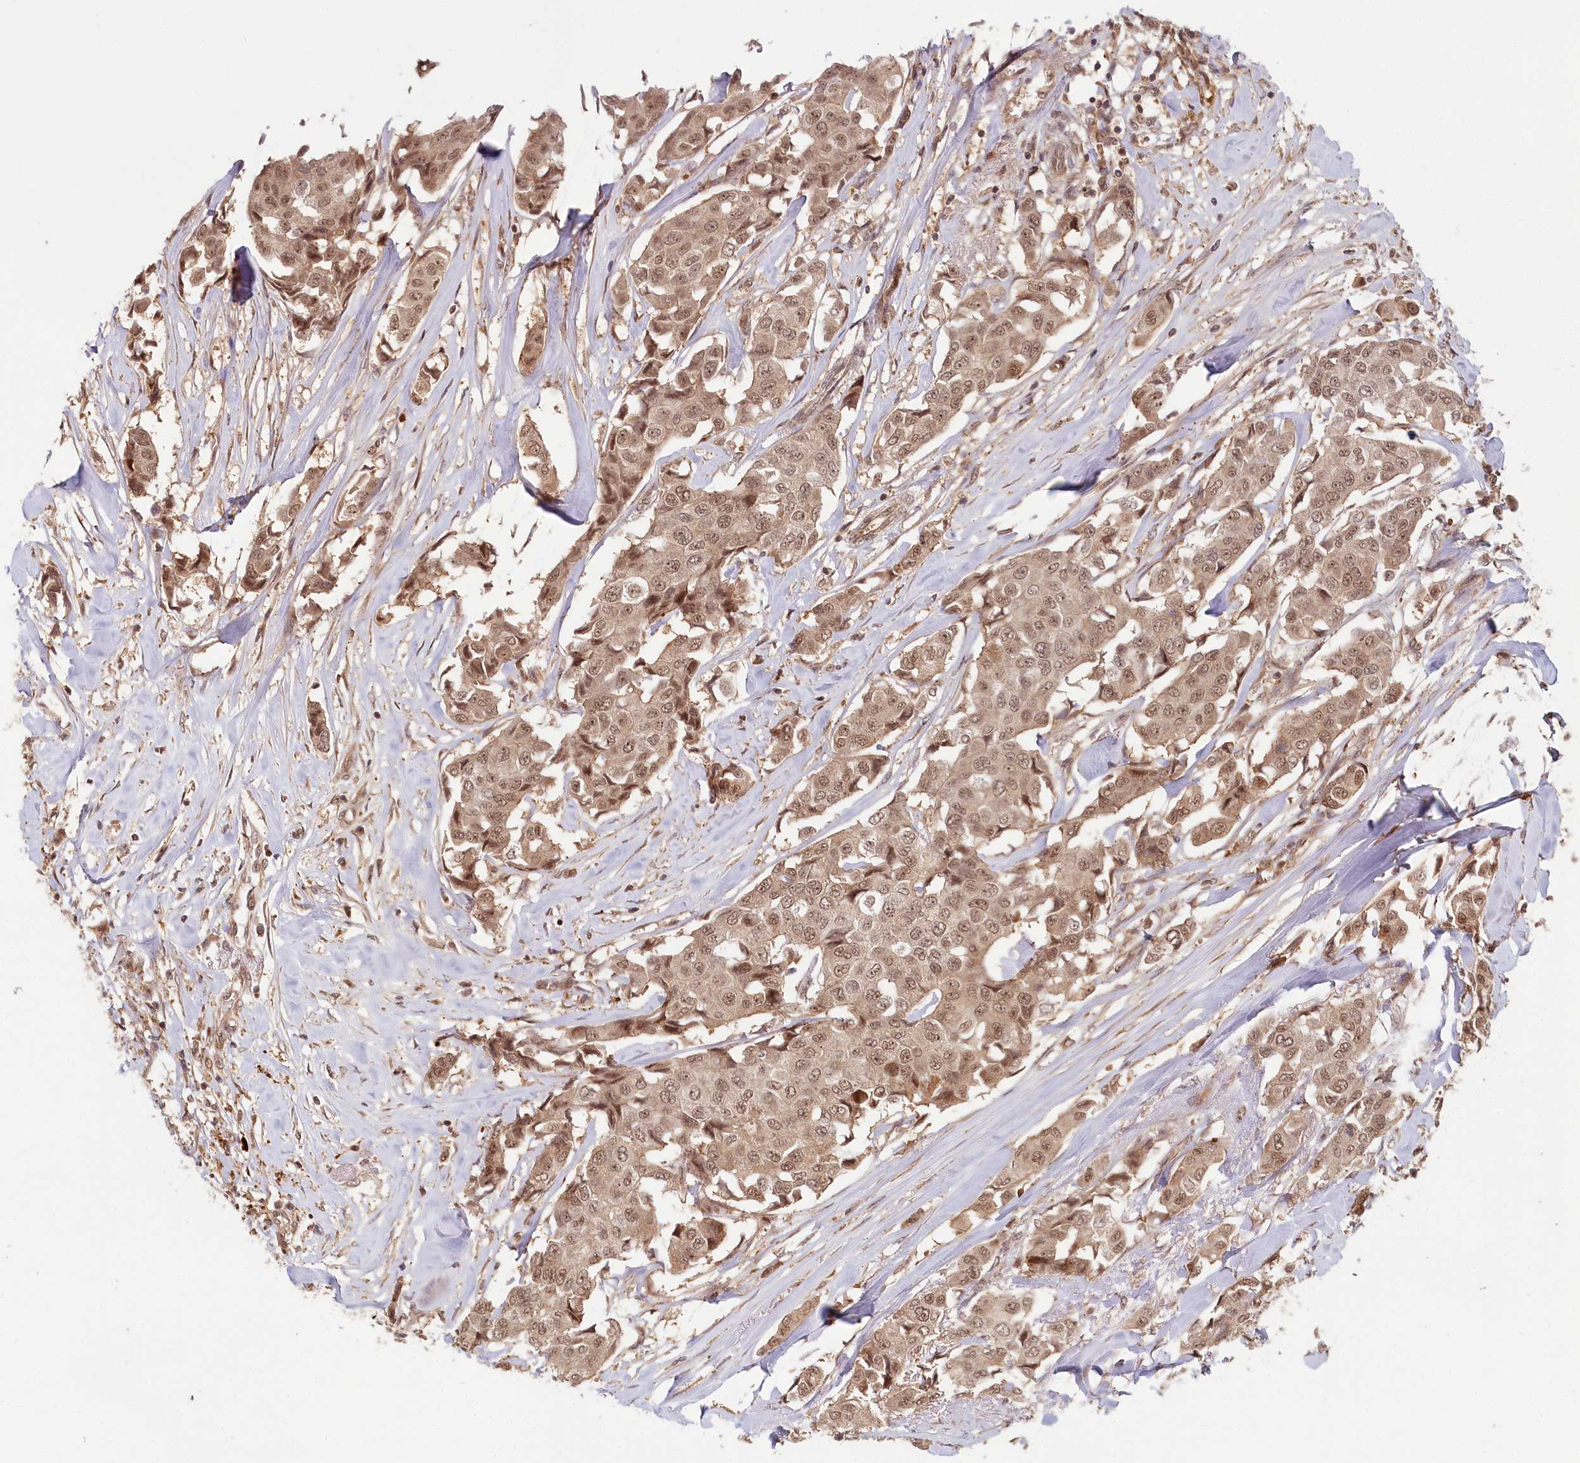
{"staining": {"intensity": "moderate", "quantity": ">75%", "location": "nuclear"}, "tissue": "breast cancer", "cell_type": "Tumor cells", "image_type": "cancer", "snomed": [{"axis": "morphology", "description": "Duct carcinoma"}, {"axis": "topography", "description": "Breast"}], "caption": "Breast cancer stained for a protein demonstrates moderate nuclear positivity in tumor cells. Immunohistochemistry (ihc) stains the protein of interest in brown and the nuclei are stained blue.", "gene": "WAPL", "patient": {"sex": "female", "age": 80}}